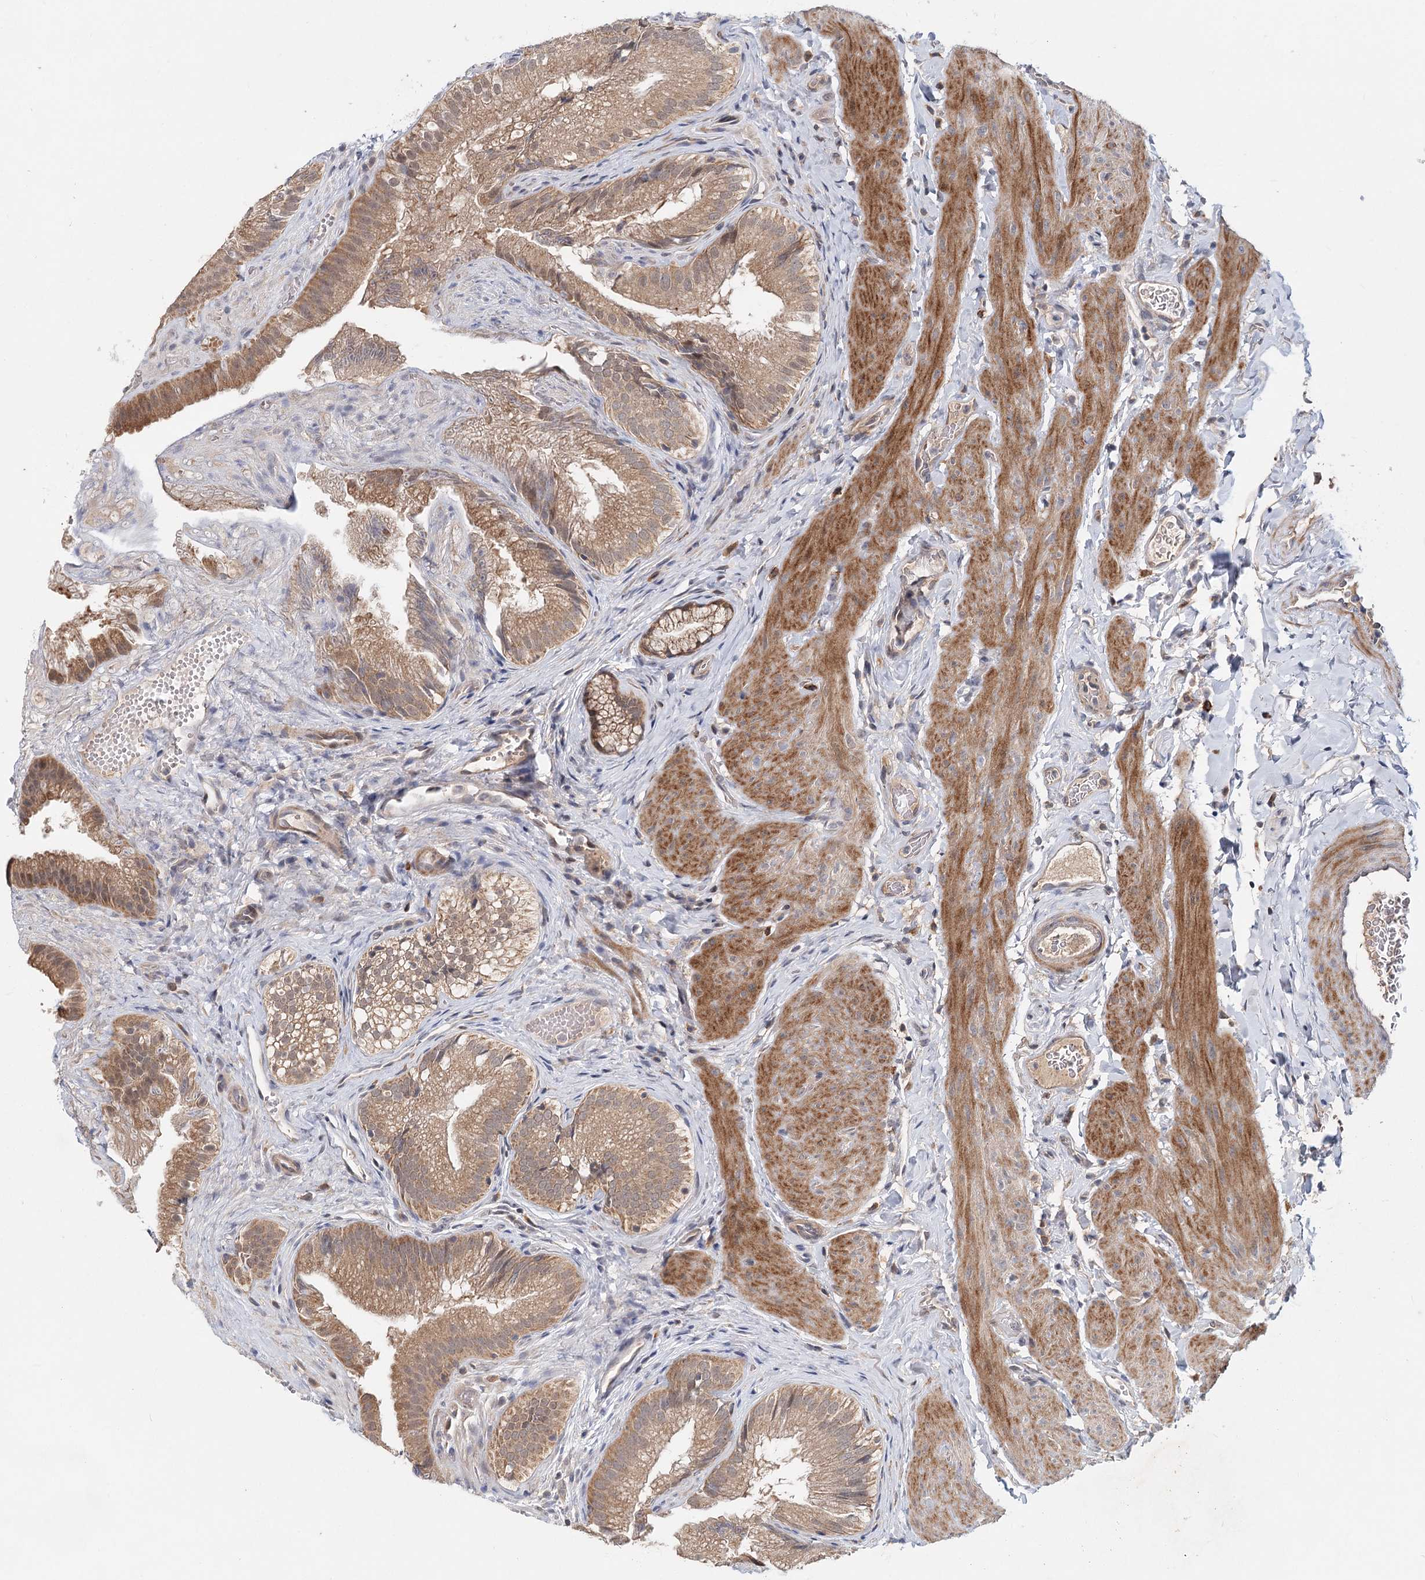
{"staining": {"intensity": "moderate", "quantity": "25%-75%", "location": "cytoplasmic/membranous,nuclear"}, "tissue": "gallbladder", "cell_type": "Glandular cells", "image_type": "normal", "snomed": [{"axis": "morphology", "description": "Normal tissue, NOS"}, {"axis": "topography", "description": "Gallbladder"}], "caption": "High-power microscopy captured an immunohistochemistry (IHC) histopathology image of unremarkable gallbladder, revealing moderate cytoplasmic/membranous,nuclear staining in approximately 25%-75% of glandular cells. (Brightfield microscopy of DAB IHC at high magnification).", "gene": "AP3B1", "patient": {"sex": "female", "age": 30}}